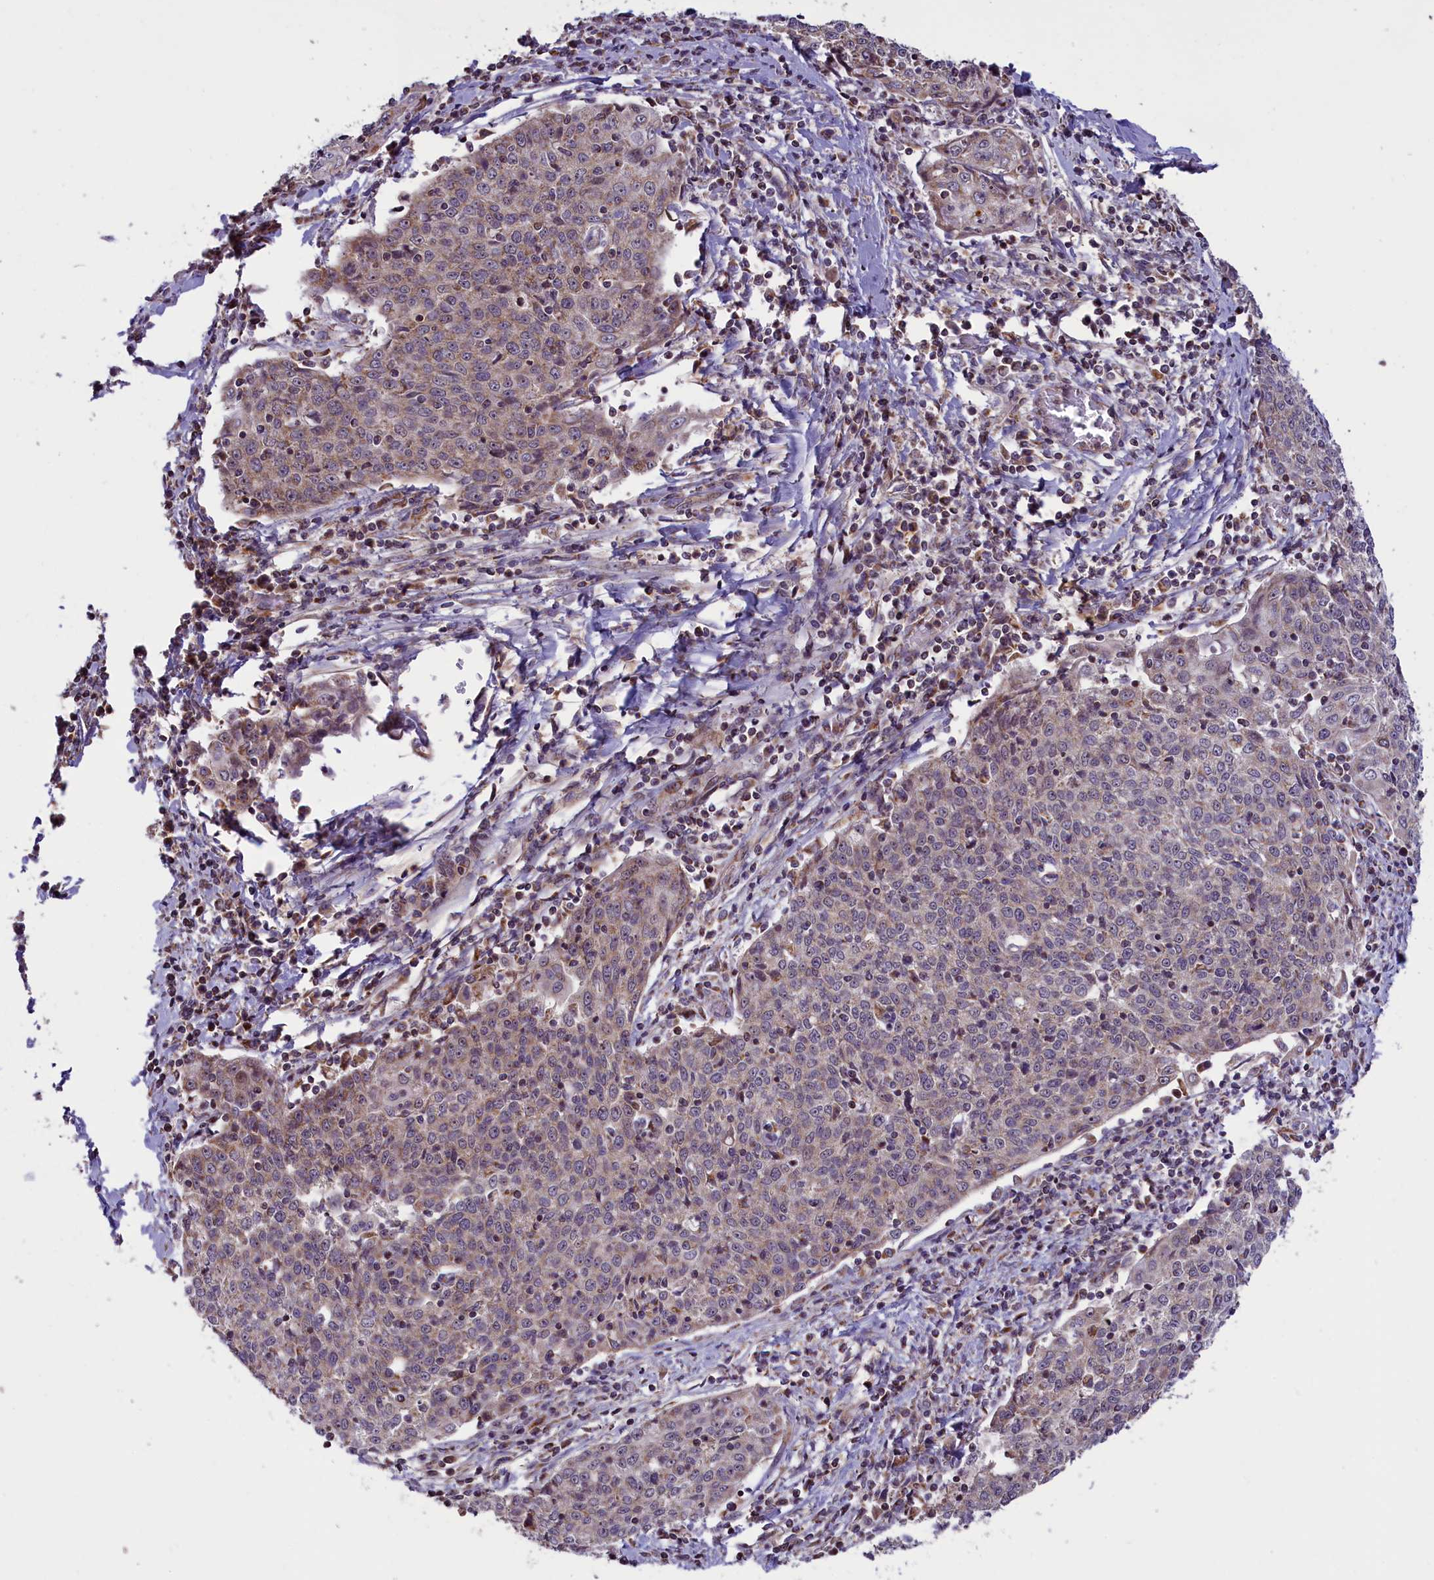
{"staining": {"intensity": "weak", "quantity": "25%-75%", "location": "cytoplasmic/membranous"}, "tissue": "cervical cancer", "cell_type": "Tumor cells", "image_type": "cancer", "snomed": [{"axis": "morphology", "description": "Squamous cell carcinoma, NOS"}, {"axis": "topography", "description": "Cervix"}], "caption": "DAB immunohistochemical staining of squamous cell carcinoma (cervical) demonstrates weak cytoplasmic/membranous protein positivity in about 25%-75% of tumor cells.", "gene": "GLRX5", "patient": {"sex": "female", "age": 48}}